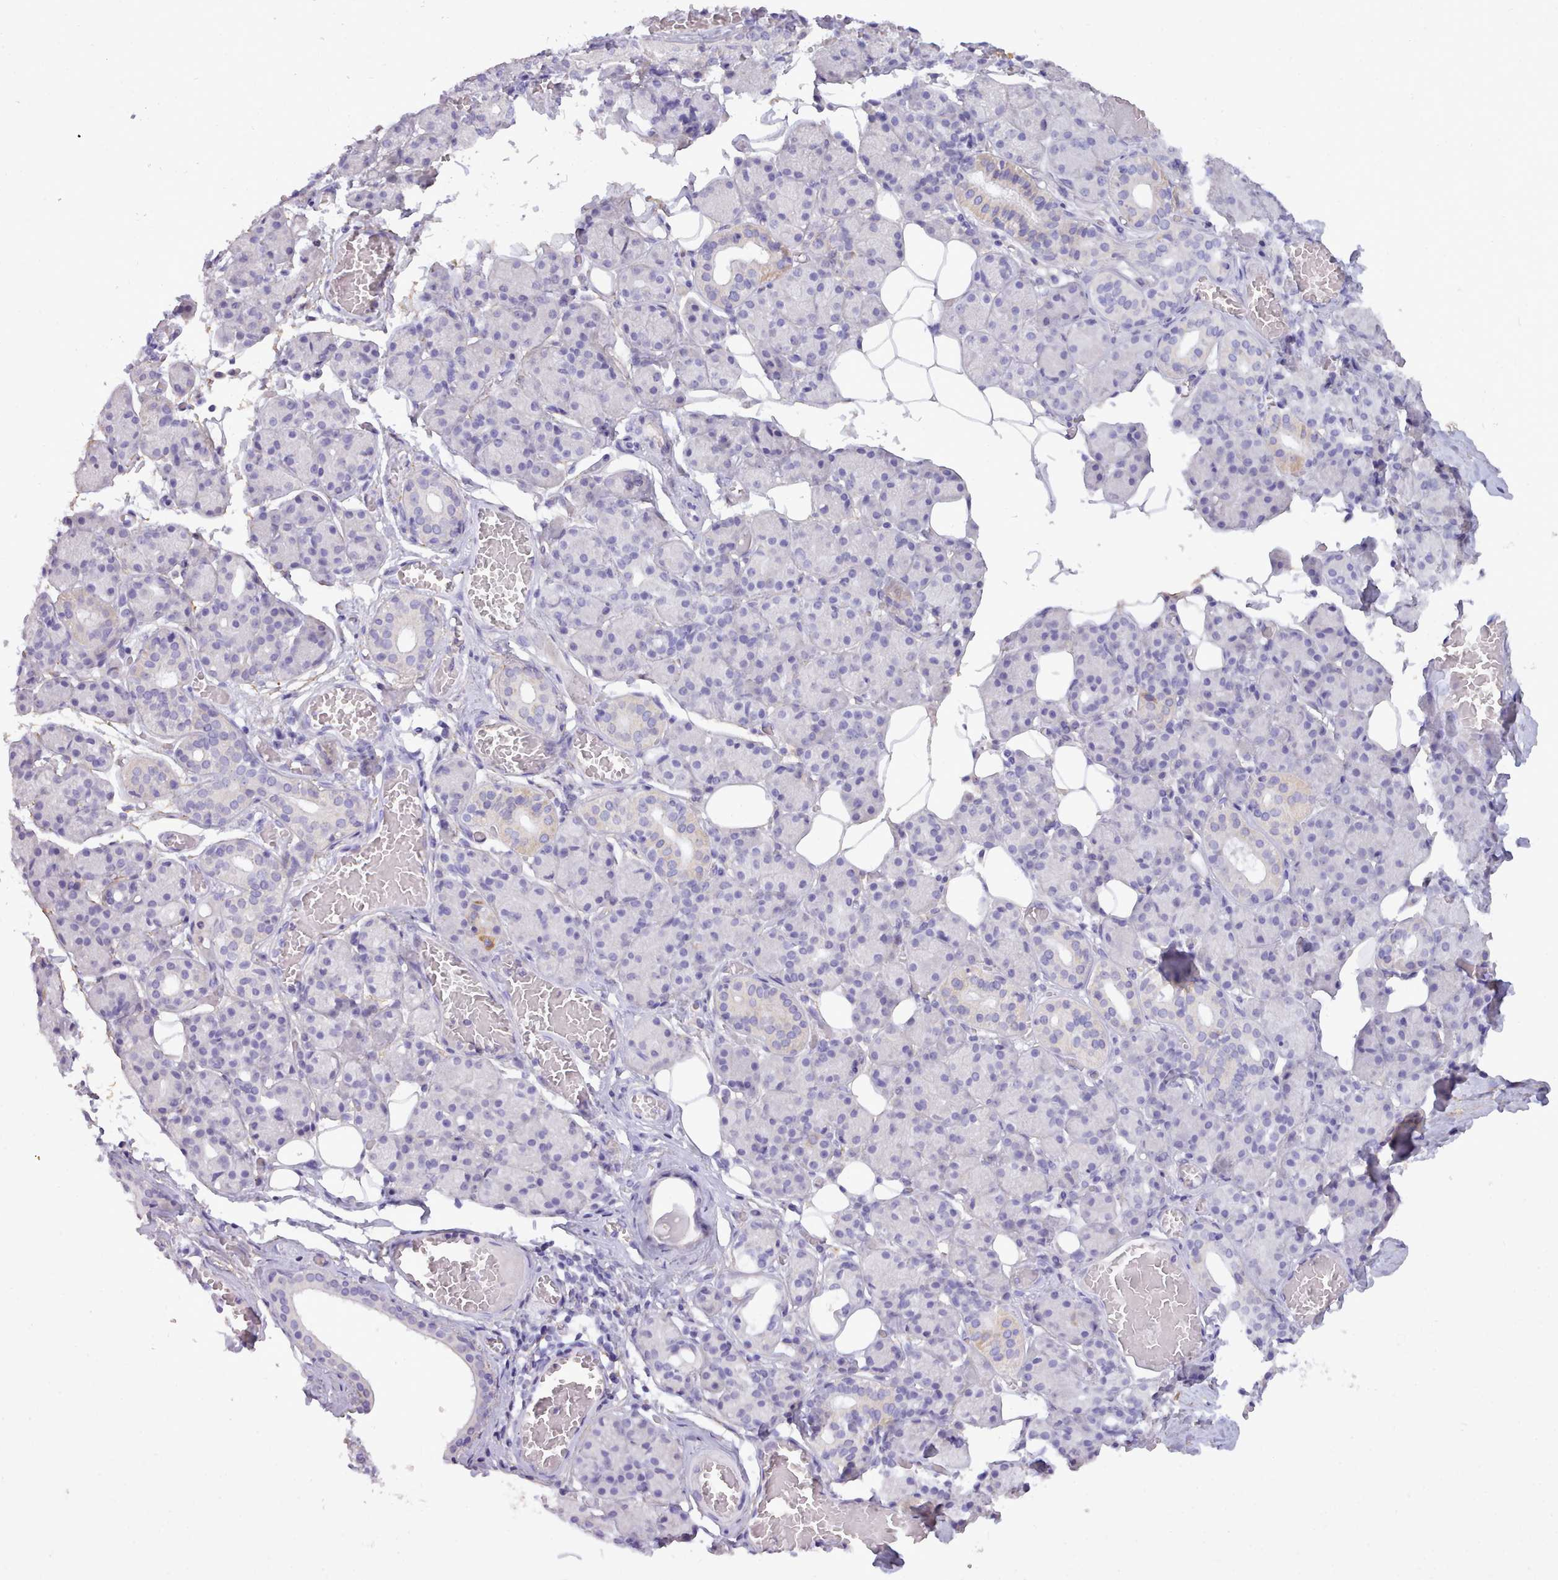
{"staining": {"intensity": "negative", "quantity": "none", "location": "none"}, "tissue": "salivary gland", "cell_type": "Glandular cells", "image_type": "normal", "snomed": [{"axis": "morphology", "description": "Normal tissue, NOS"}, {"axis": "topography", "description": "Salivary gland"}], "caption": "The IHC histopathology image has no significant positivity in glandular cells of salivary gland. (DAB (3,3'-diaminobenzidine) immunohistochemistry, high magnification).", "gene": "CYP2A13", "patient": {"sex": "male", "age": 63}}